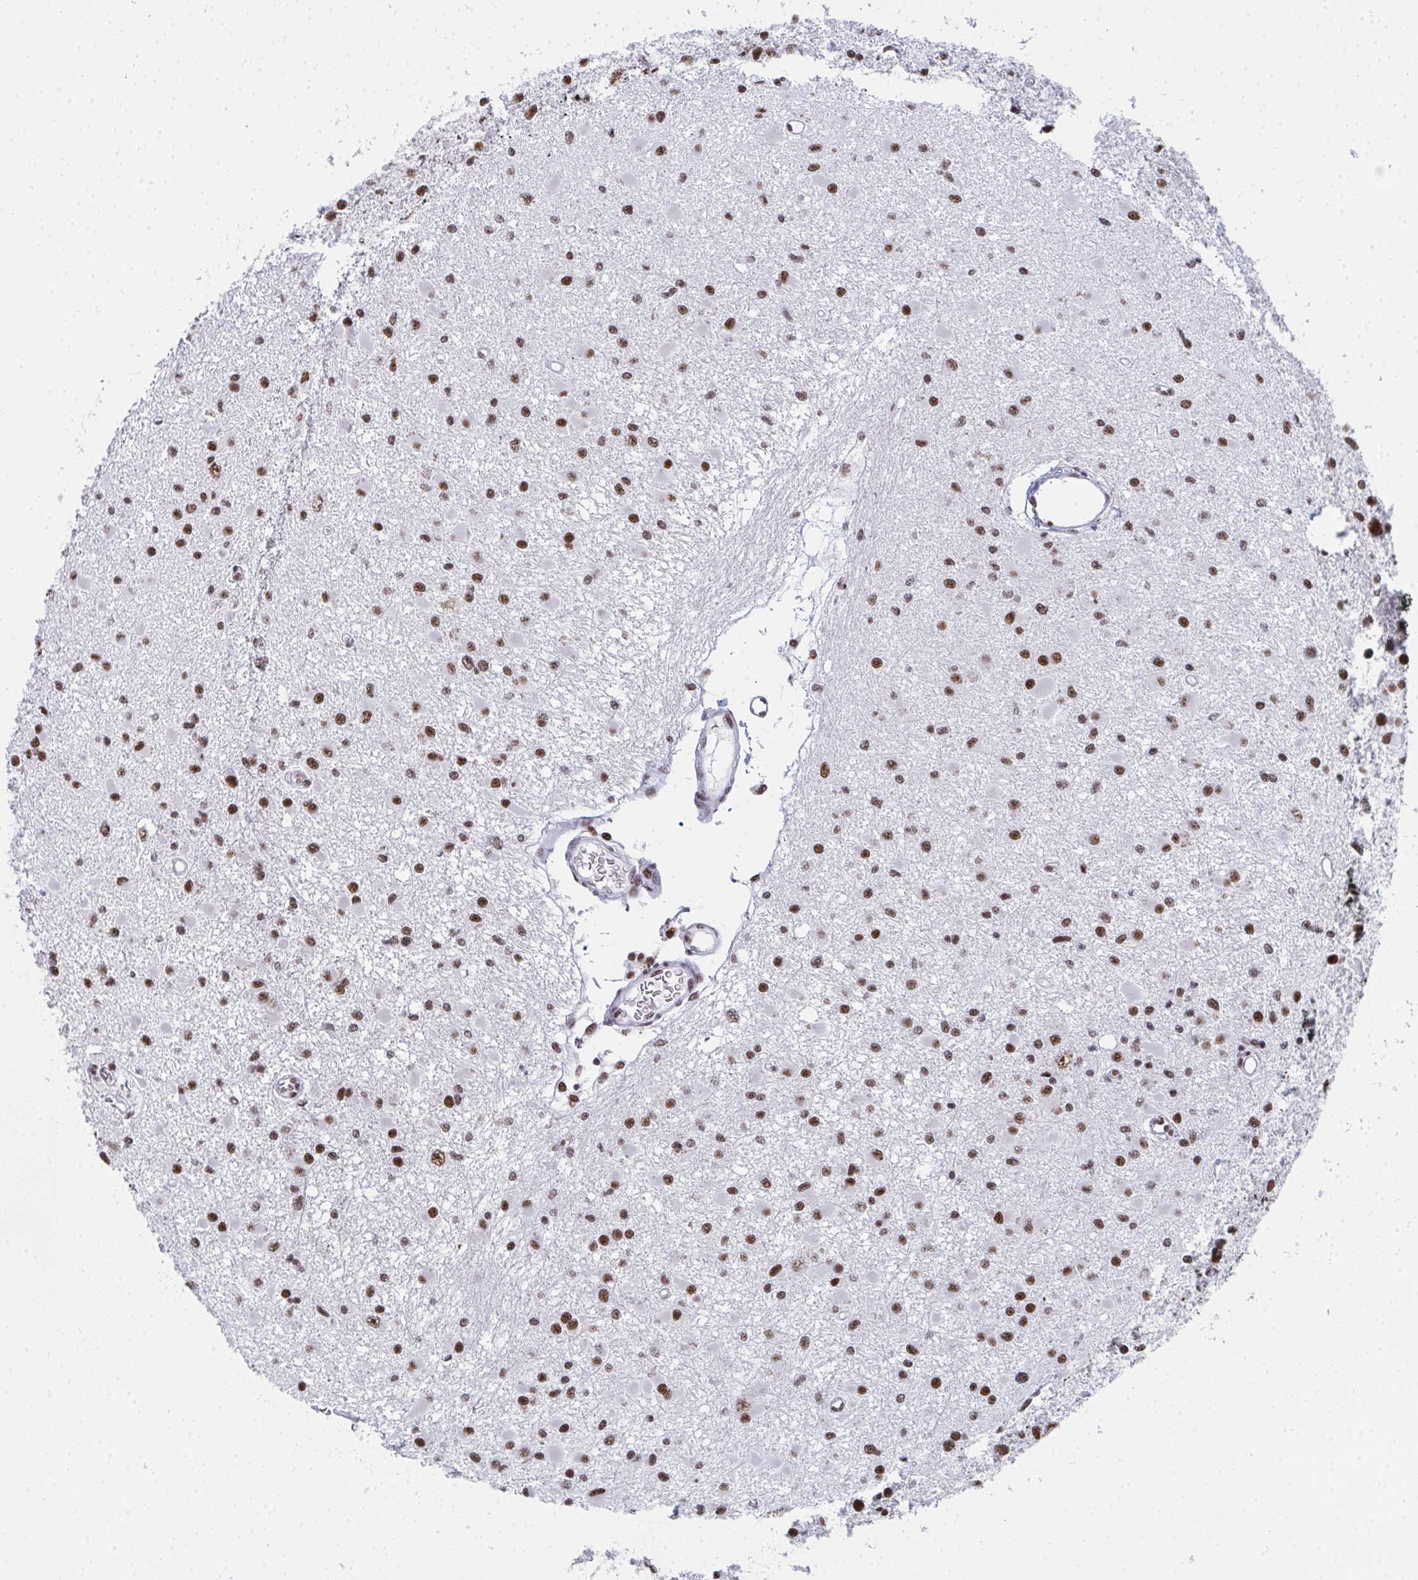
{"staining": {"intensity": "moderate", "quantity": ">75%", "location": "nuclear"}, "tissue": "glioma", "cell_type": "Tumor cells", "image_type": "cancer", "snomed": [{"axis": "morphology", "description": "Glioma, malignant, High grade"}, {"axis": "topography", "description": "Brain"}], "caption": "Protein expression analysis of glioma demonstrates moderate nuclear staining in approximately >75% of tumor cells.", "gene": "SNRNP70", "patient": {"sex": "male", "age": 54}}